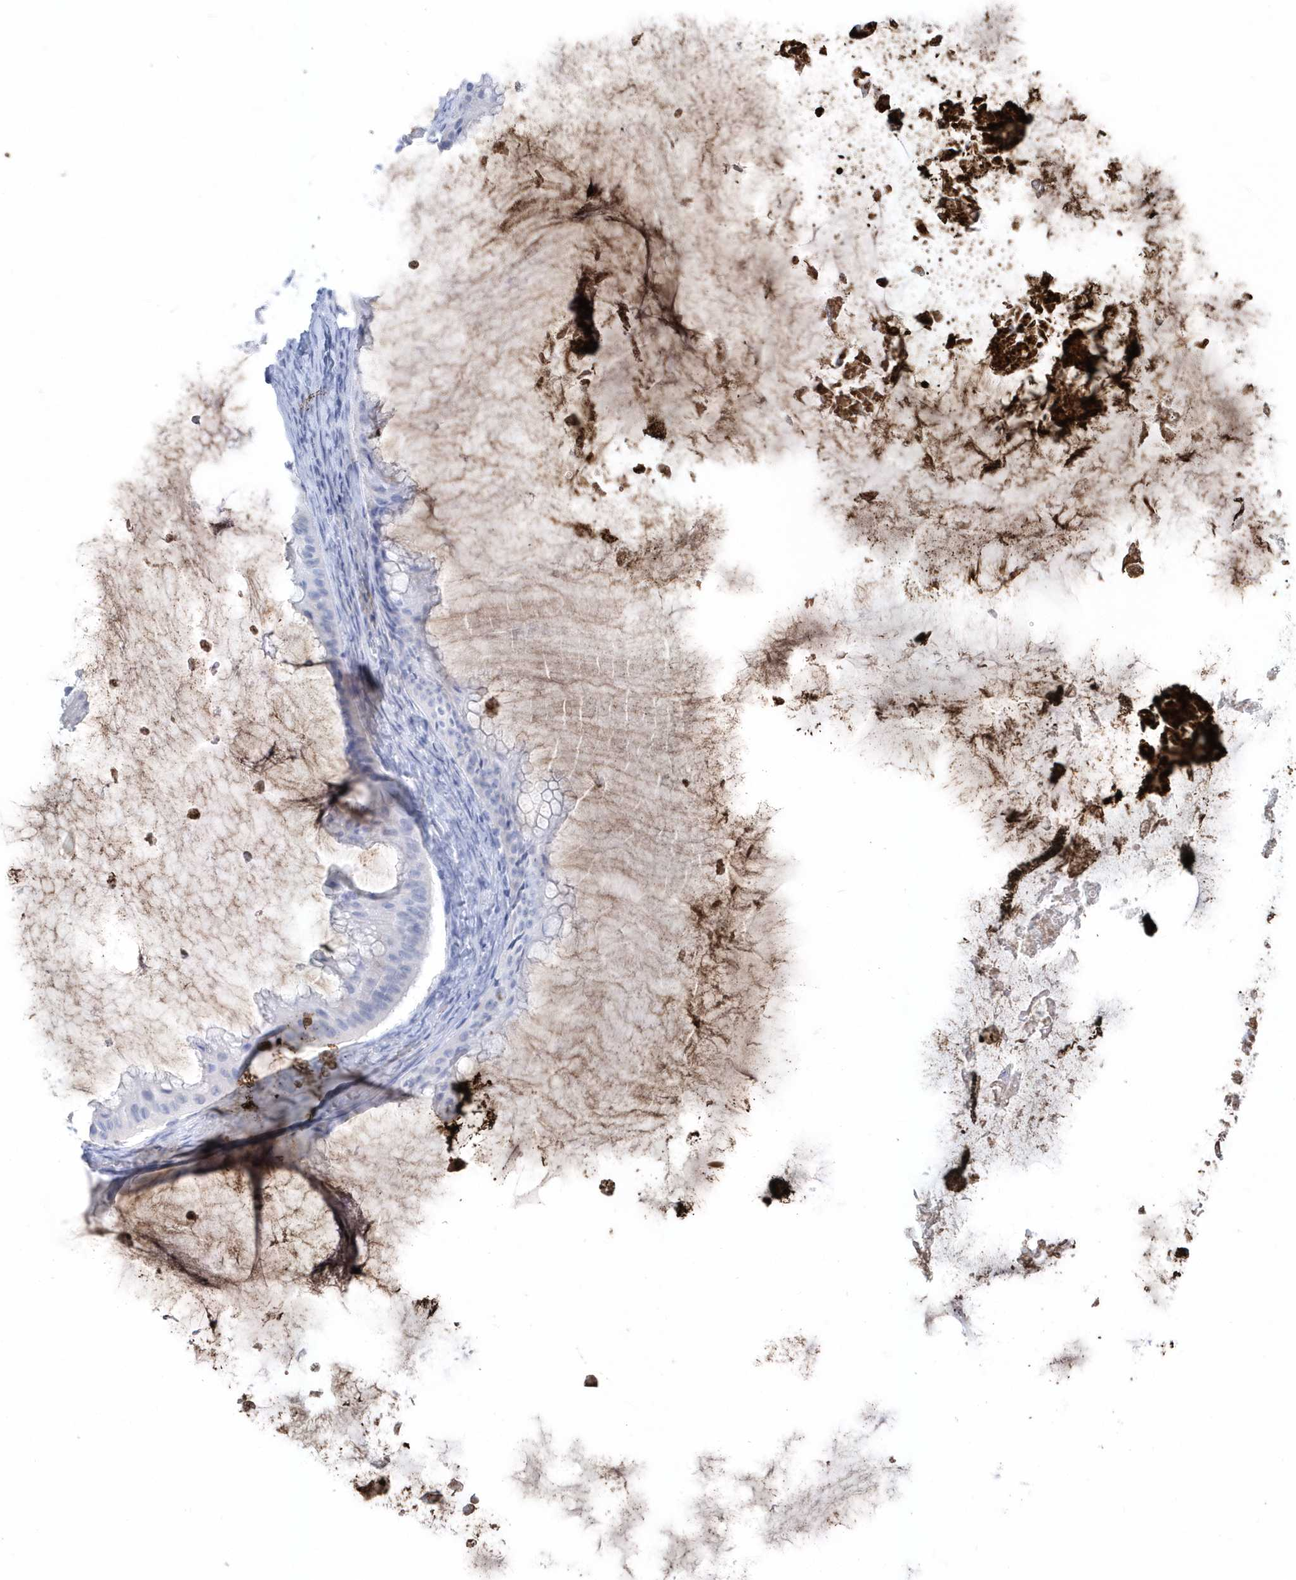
{"staining": {"intensity": "negative", "quantity": "none", "location": "none"}, "tissue": "ovarian cancer", "cell_type": "Tumor cells", "image_type": "cancer", "snomed": [{"axis": "morphology", "description": "Cystadenocarcinoma, mucinous, NOS"}, {"axis": "topography", "description": "Ovary"}], "caption": "Tumor cells show no significant protein staining in ovarian cancer. (DAB IHC with hematoxylin counter stain).", "gene": "JCHAIN", "patient": {"sex": "female", "age": 61}}